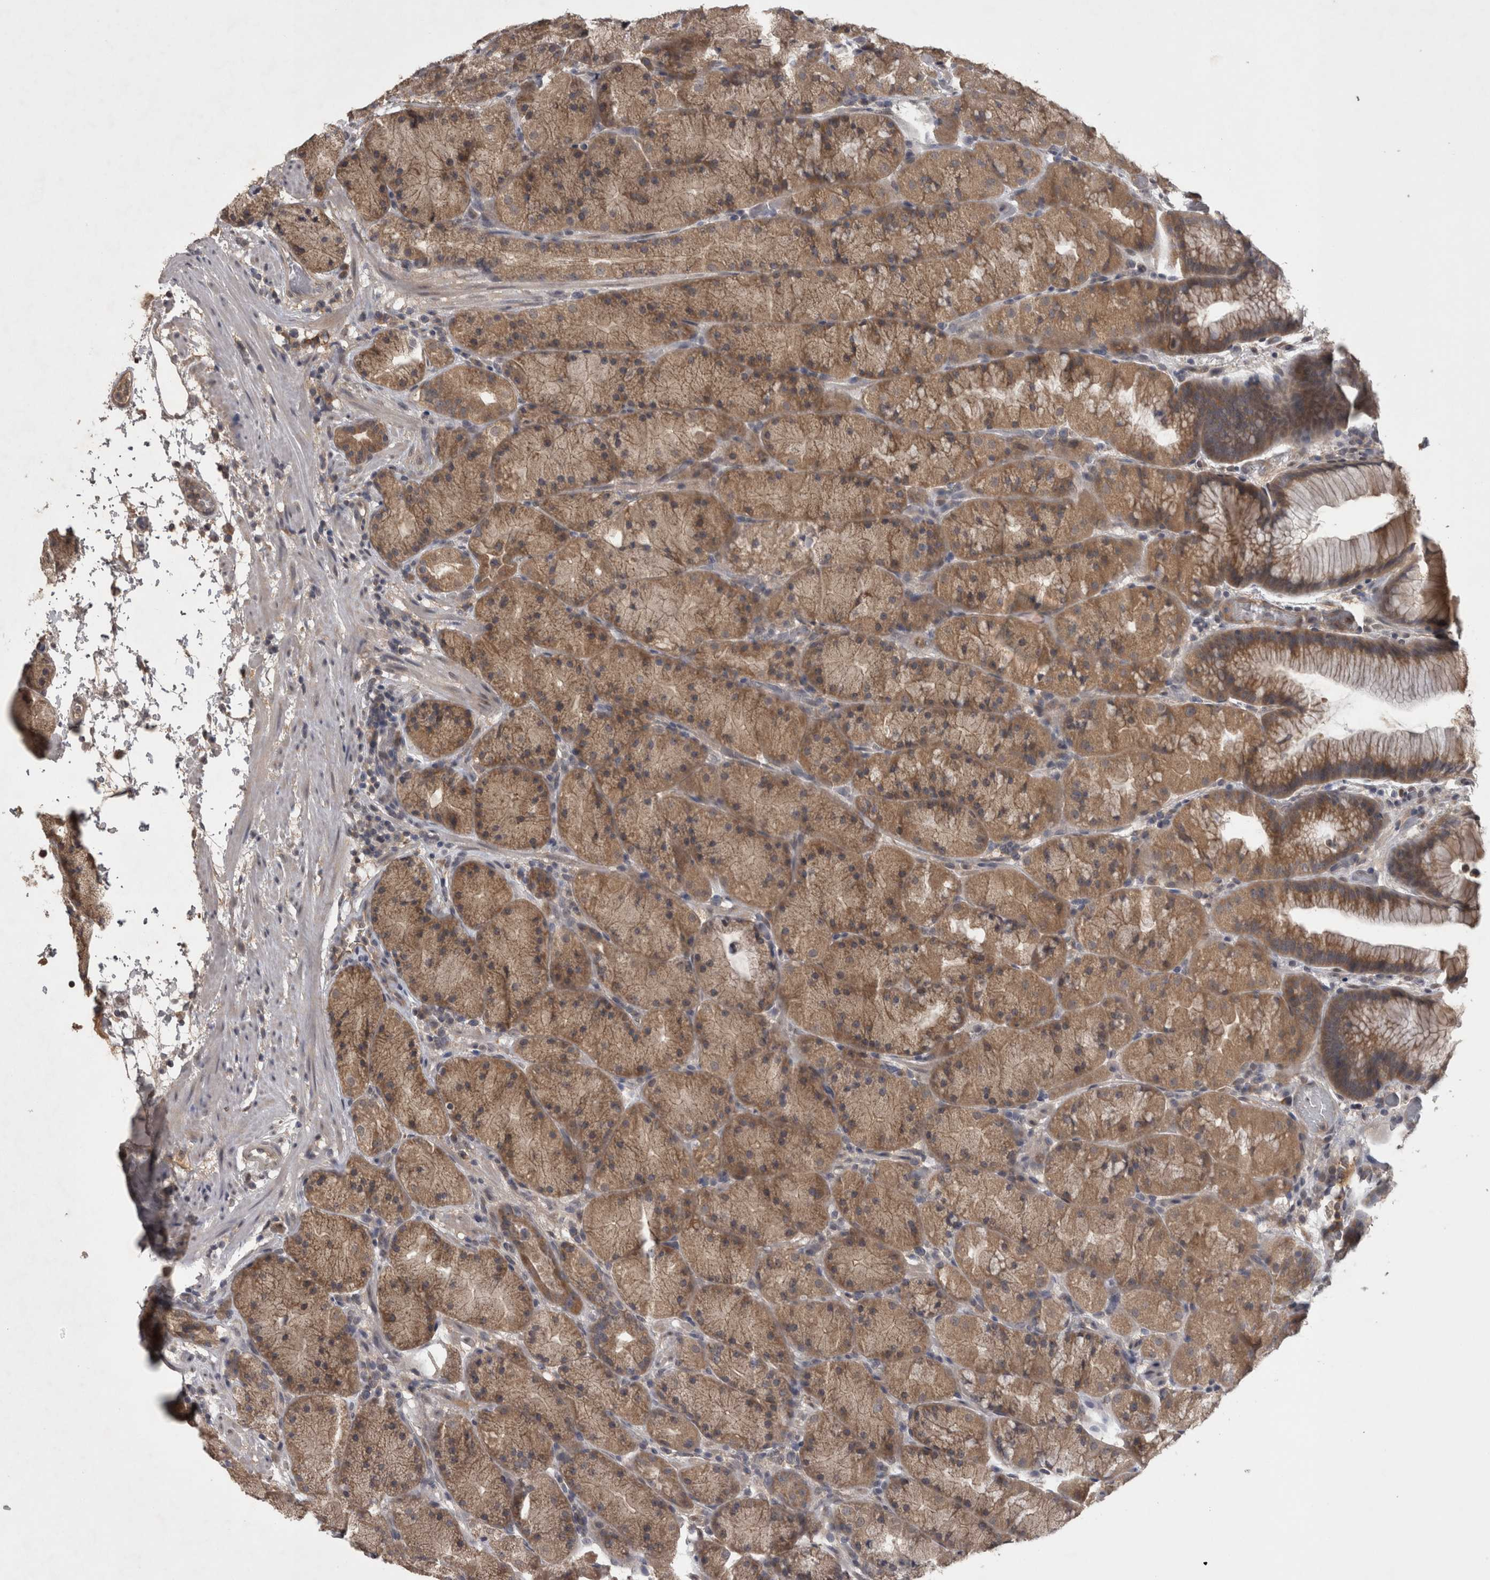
{"staining": {"intensity": "moderate", "quantity": ">75%", "location": "cytoplasmic/membranous"}, "tissue": "stomach", "cell_type": "Glandular cells", "image_type": "normal", "snomed": [{"axis": "morphology", "description": "Normal tissue, NOS"}, {"axis": "topography", "description": "Stomach, upper"}, {"axis": "topography", "description": "Stomach"}], "caption": "DAB (3,3'-diaminobenzidine) immunohistochemical staining of unremarkable stomach demonstrates moderate cytoplasmic/membranous protein positivity in about >75% of glandular cells.", "gene": "ZNF114", "patient": {"sex": "male", "age": 48}}